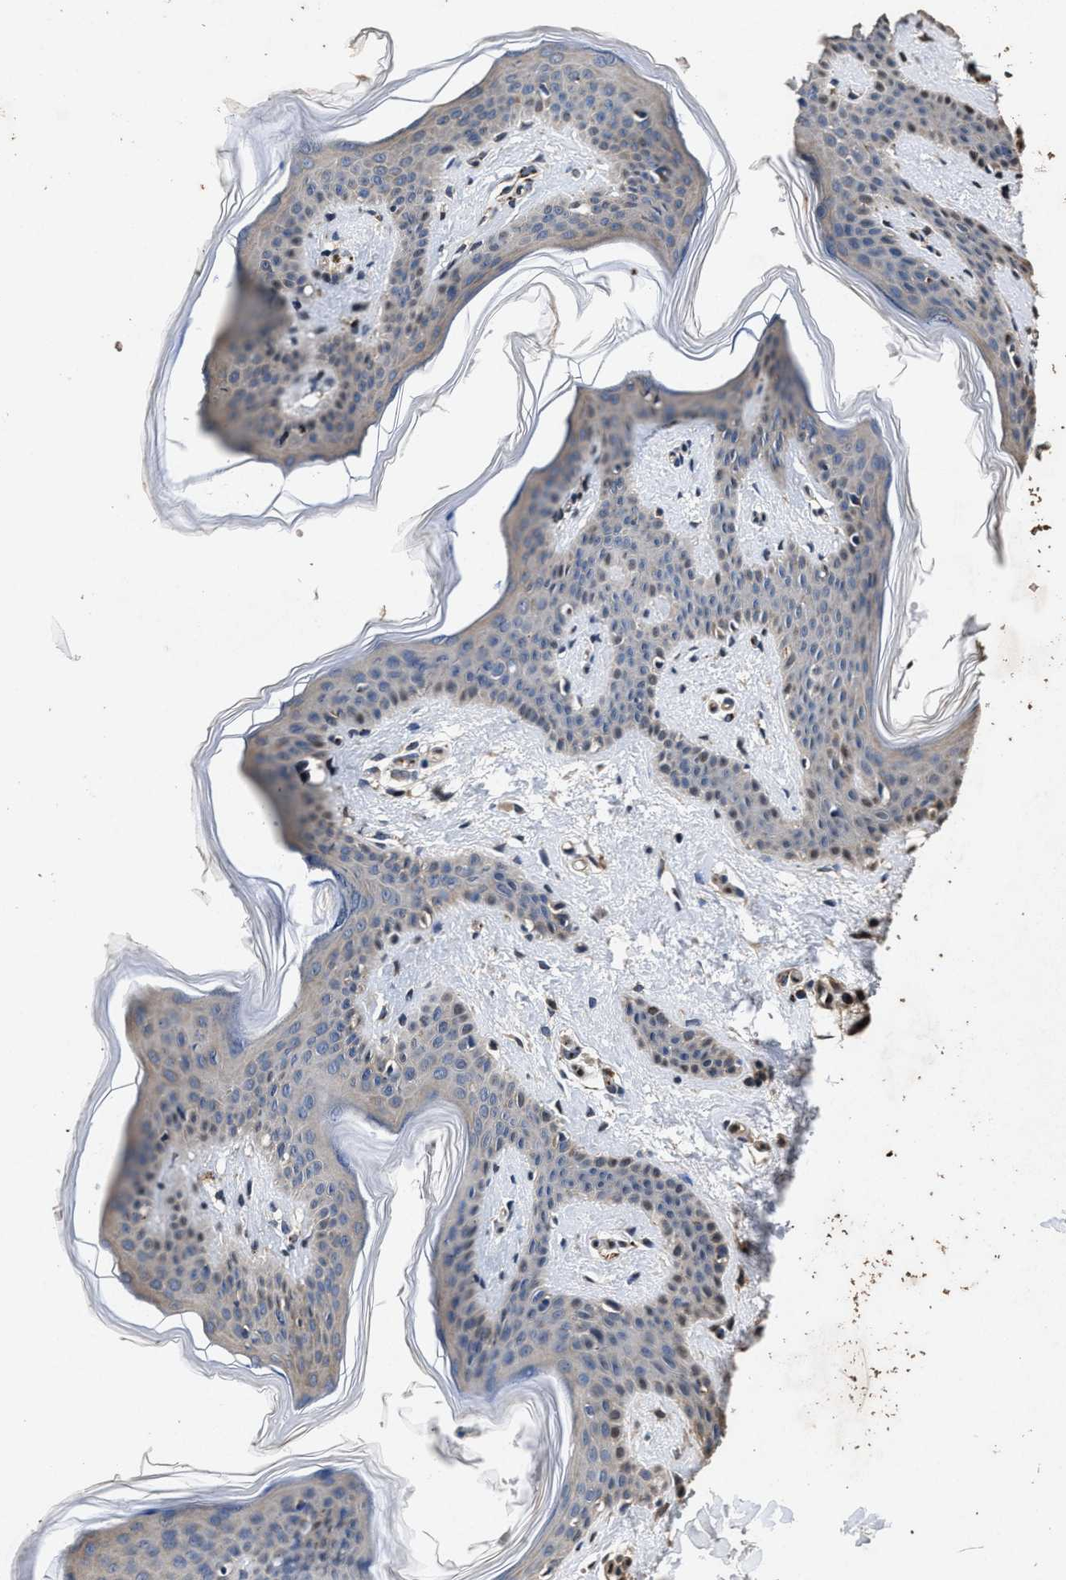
{"staining": {"intensity": "strong", "quantity": ">75%", "location": "nuclear"}, "tissue": "skin", "cell_type": "Fibroblasts", "image_type": "normal", "snomed": [{"axis": "morphology", "description": "Normal tissue, NOS"}, {"axis": "topography", "description": "Skin"}], "caption": "Benign skin displays strong nuclear staining in about >75% of fibroblasts, visualized by immunohistochemistry.", "gene": "TPST2", "patient": {"sex": "female", "age": 17}}